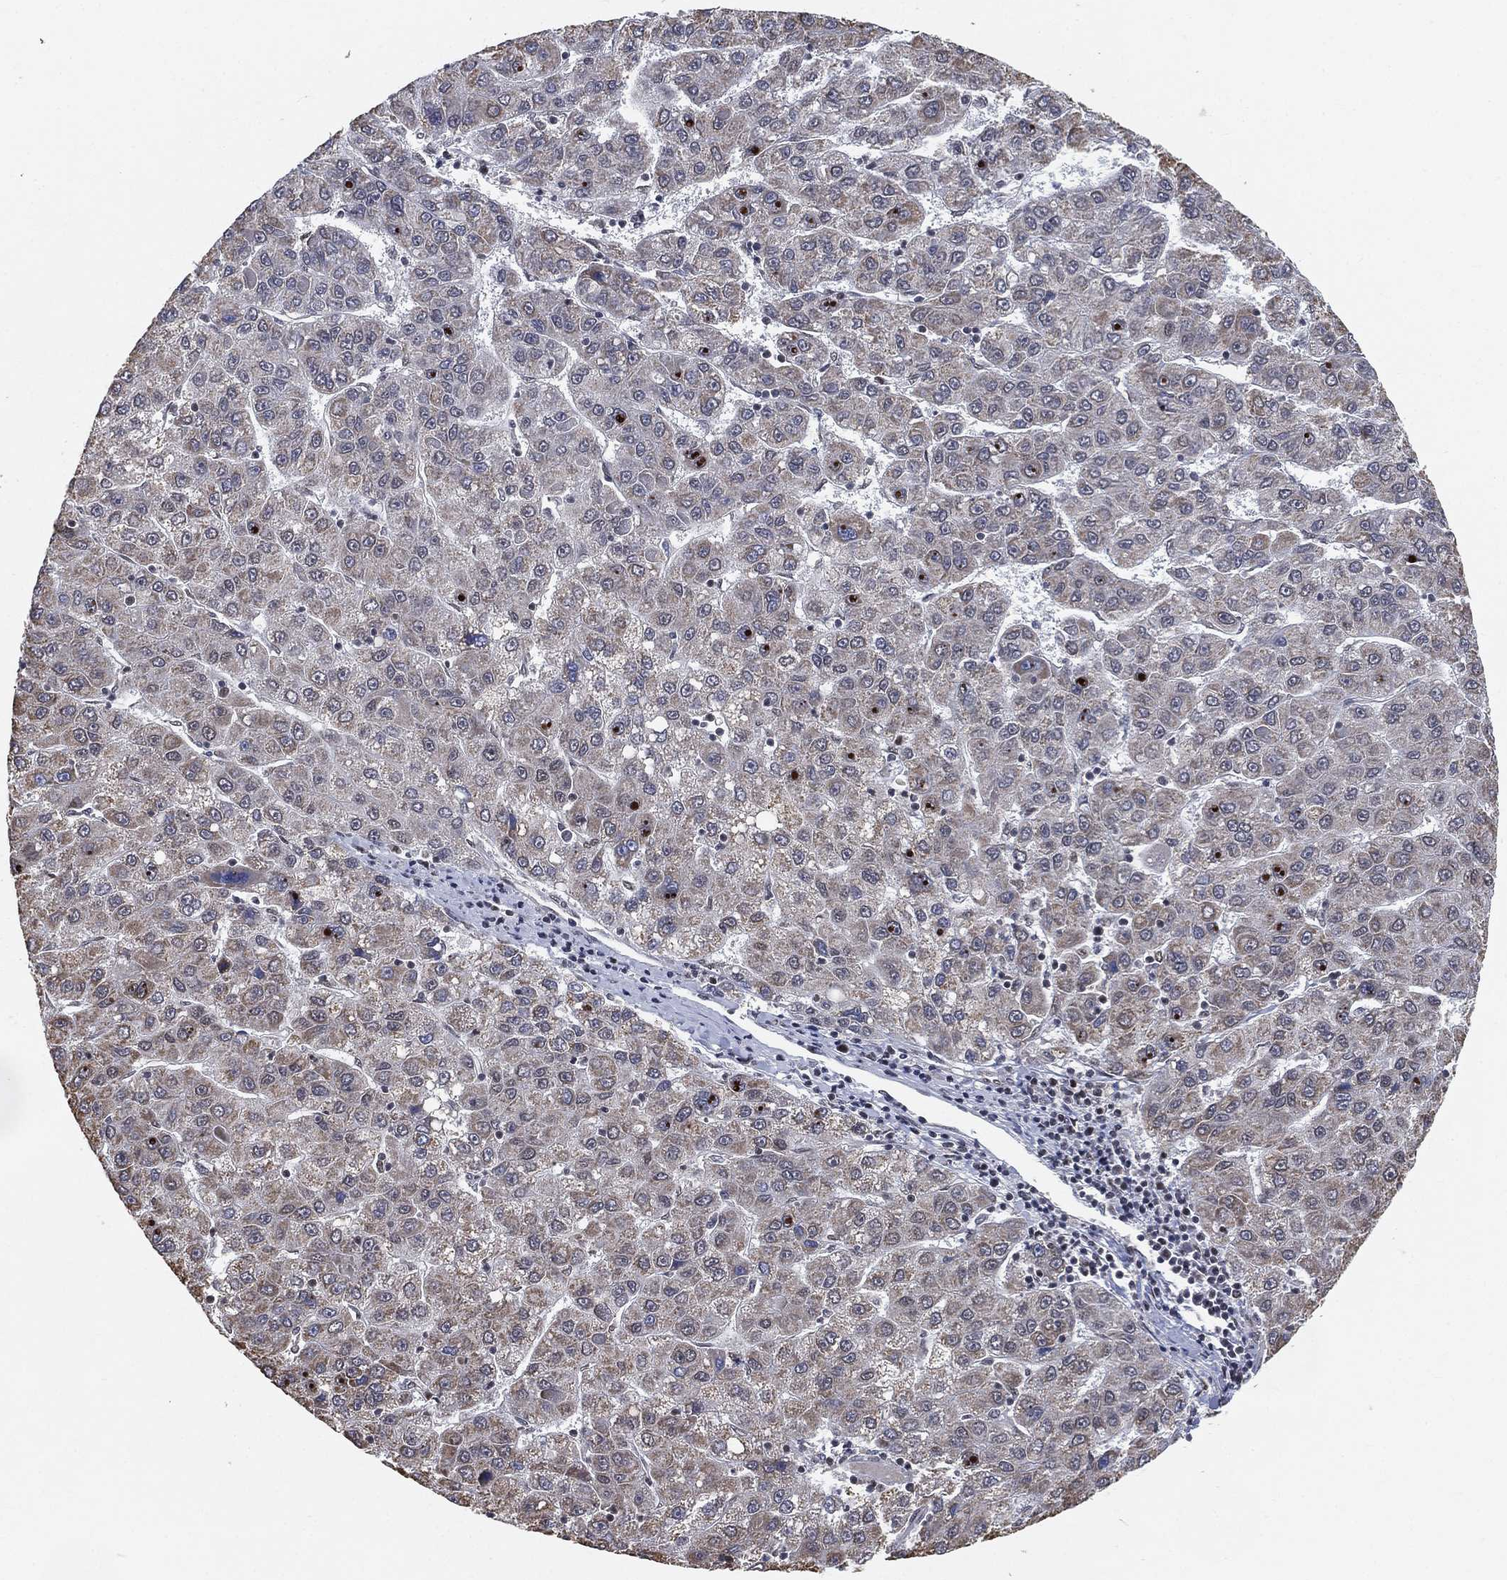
{"staining": {"intensity": "weak", "quantity": "<25%", "location": "nuclear"}, "tissue": "liver cancer", "cell_type": "Tumor cells", "image_type": "cancer", "snomed": [{"axis": "morphology", "description": "Carcinoma, Hepatocellular, NOS"}, {"axis": "topography", "description": "Liver"}], "caption": "The IHC micrograph has no significant expression in tumor cells of liver hepatocellular carcinoma tissue.", "gene": "YLPM1", "patient": {"sex": "female", "age": 82}}